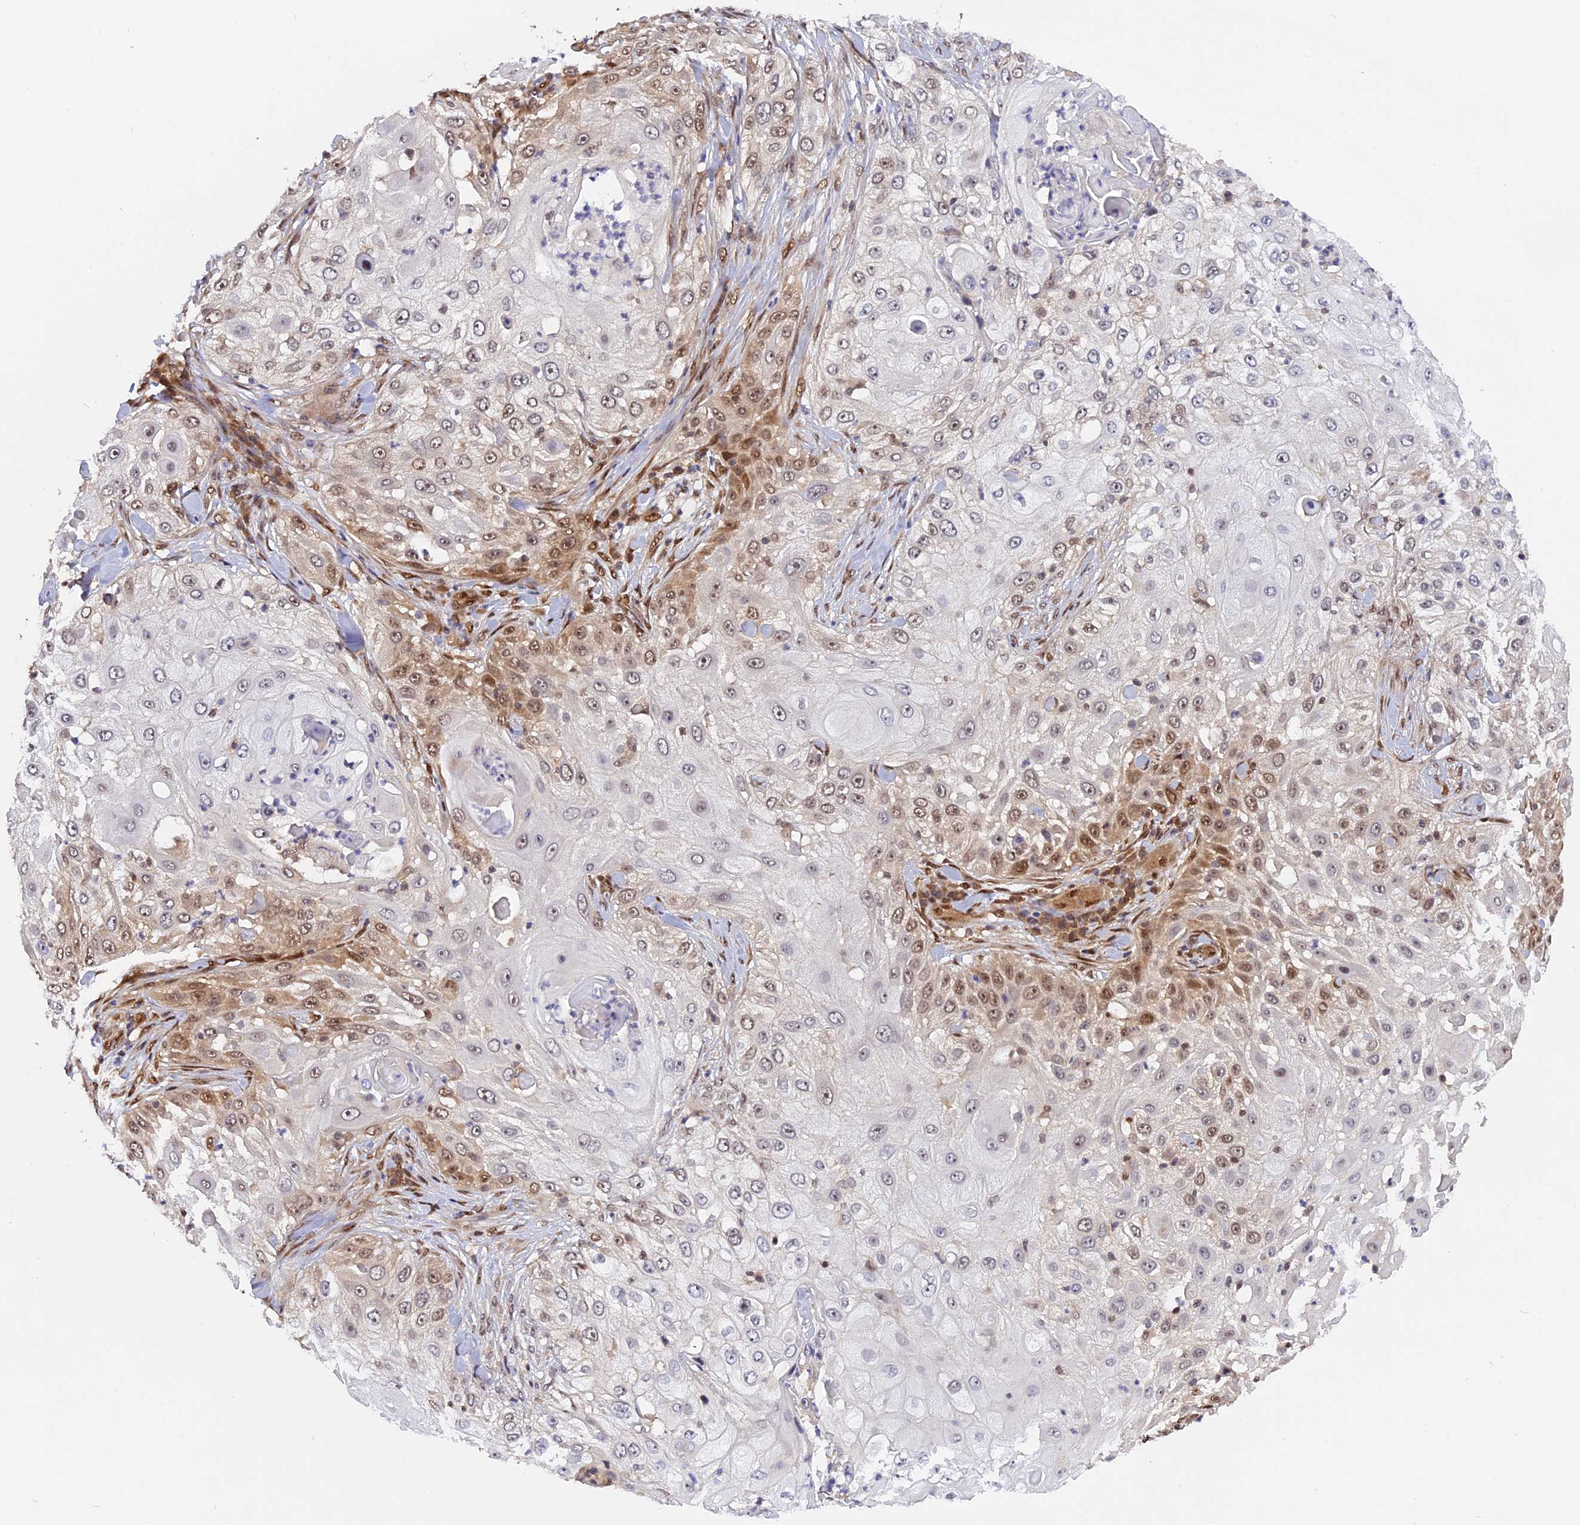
{"staining": {"intensity": "moderate", "quantity": "<25%", "location": "nuclear"}, "tissue": "skin cancer", "cell_type": "Tumor cells", "image_type": "cancer", "snomed": [{"axis": "morphology", "description": "Squamous cell carcinoma, NOS"}, {"axis": "topography", "description": "Skin"}], "caption": "Skin squamous cell carcinoma stained with a protein marker demonstrates moderate staining in tumor cells.", "gene": "ZNF428", "patient": {"sex": "female", "age": 44}}